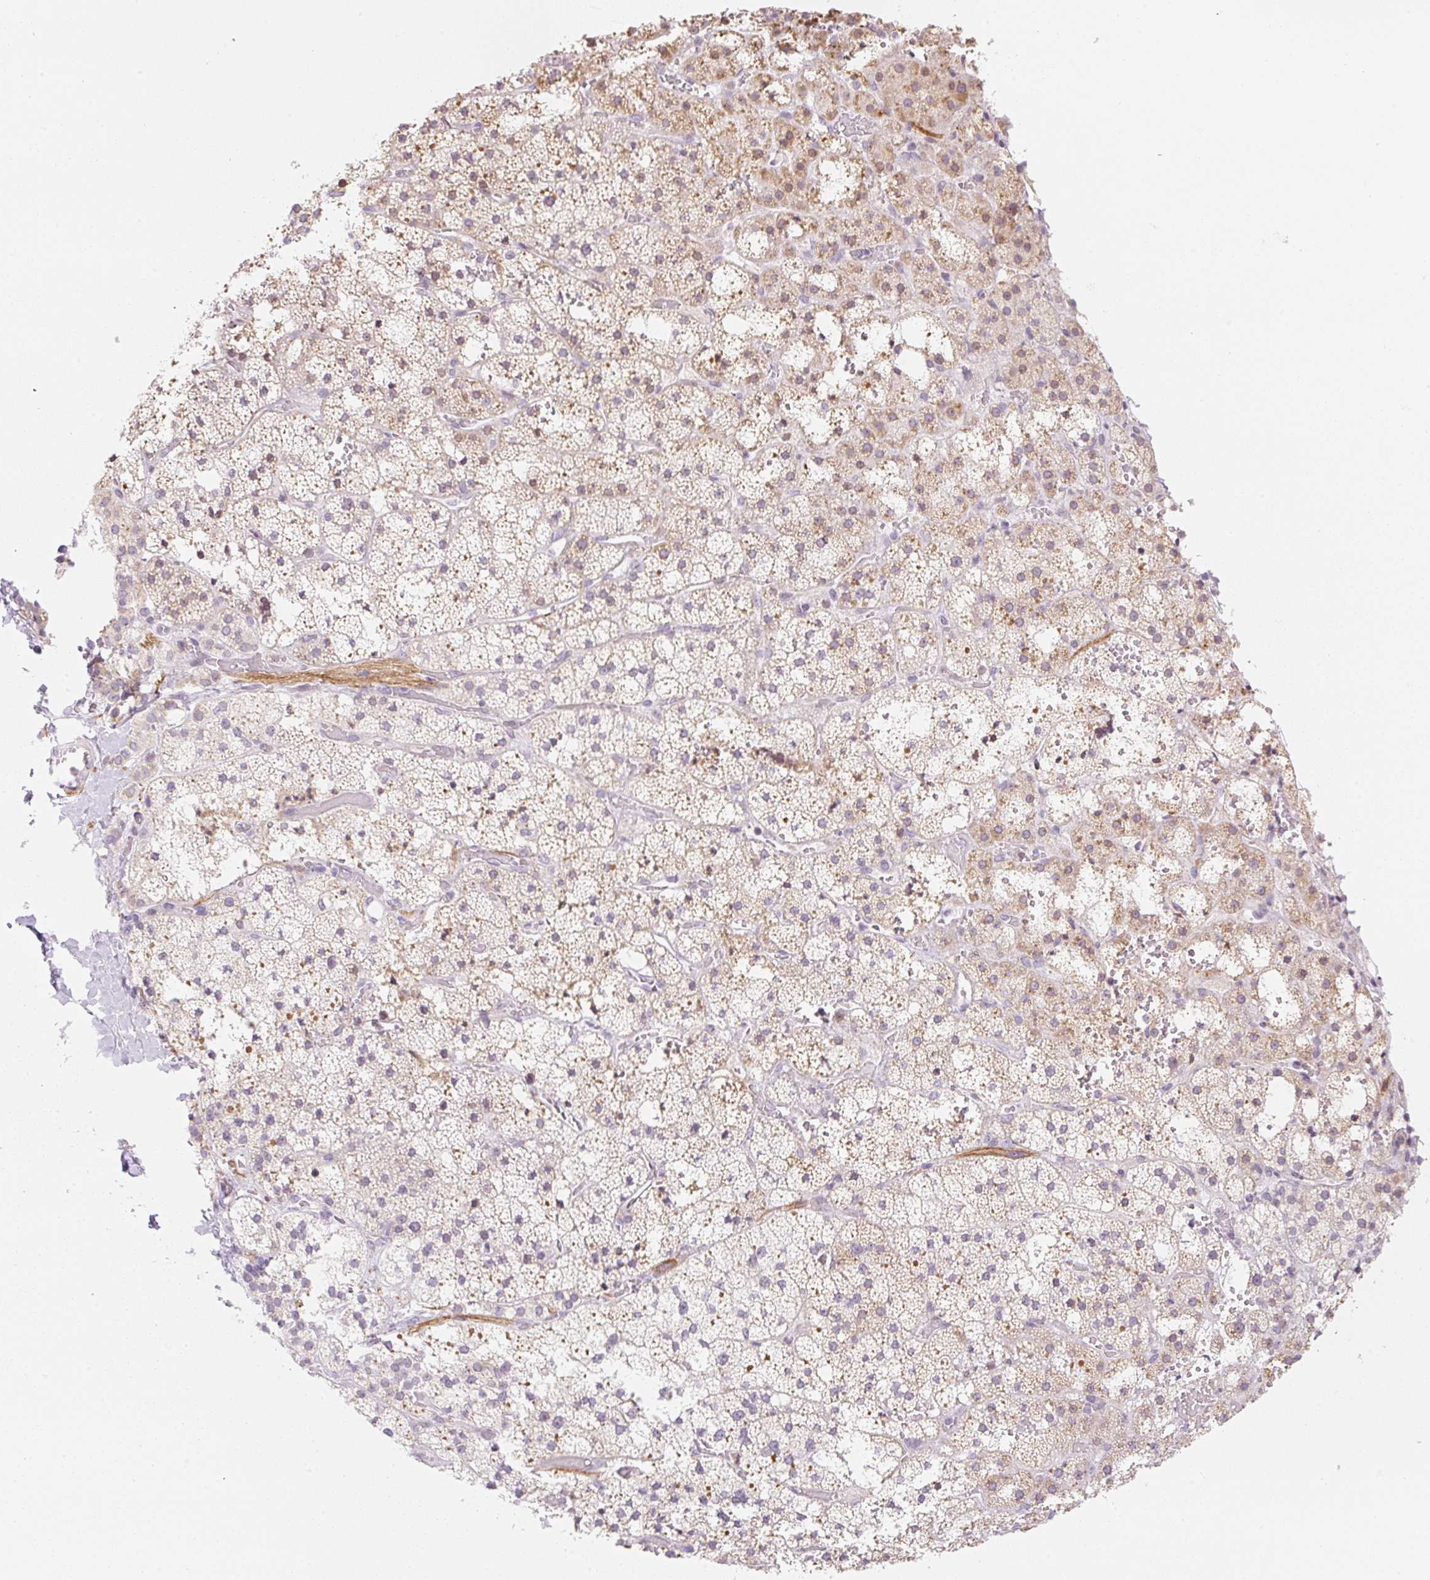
{"staining": {"intensity": "moderate", "quantity": "25%-75%", "location": "cytoplasmic/membranous"}, "tissue": "adrenal gland", "cell_type": "Glandular cells", "image_type": "normal", "snomed": [{"axis": "morphology", "description": "Normal tissue, NOS"}, {"axis": "topography", "description": "Adrenal gland"}], "caption": "The immunohistochemical stain shows moderate cytoplasmic/membranous expression in glandular cells of benign adrenal gland.", "gene": "CASKIN1", "patient": {"sex": "male", "age": 53}}